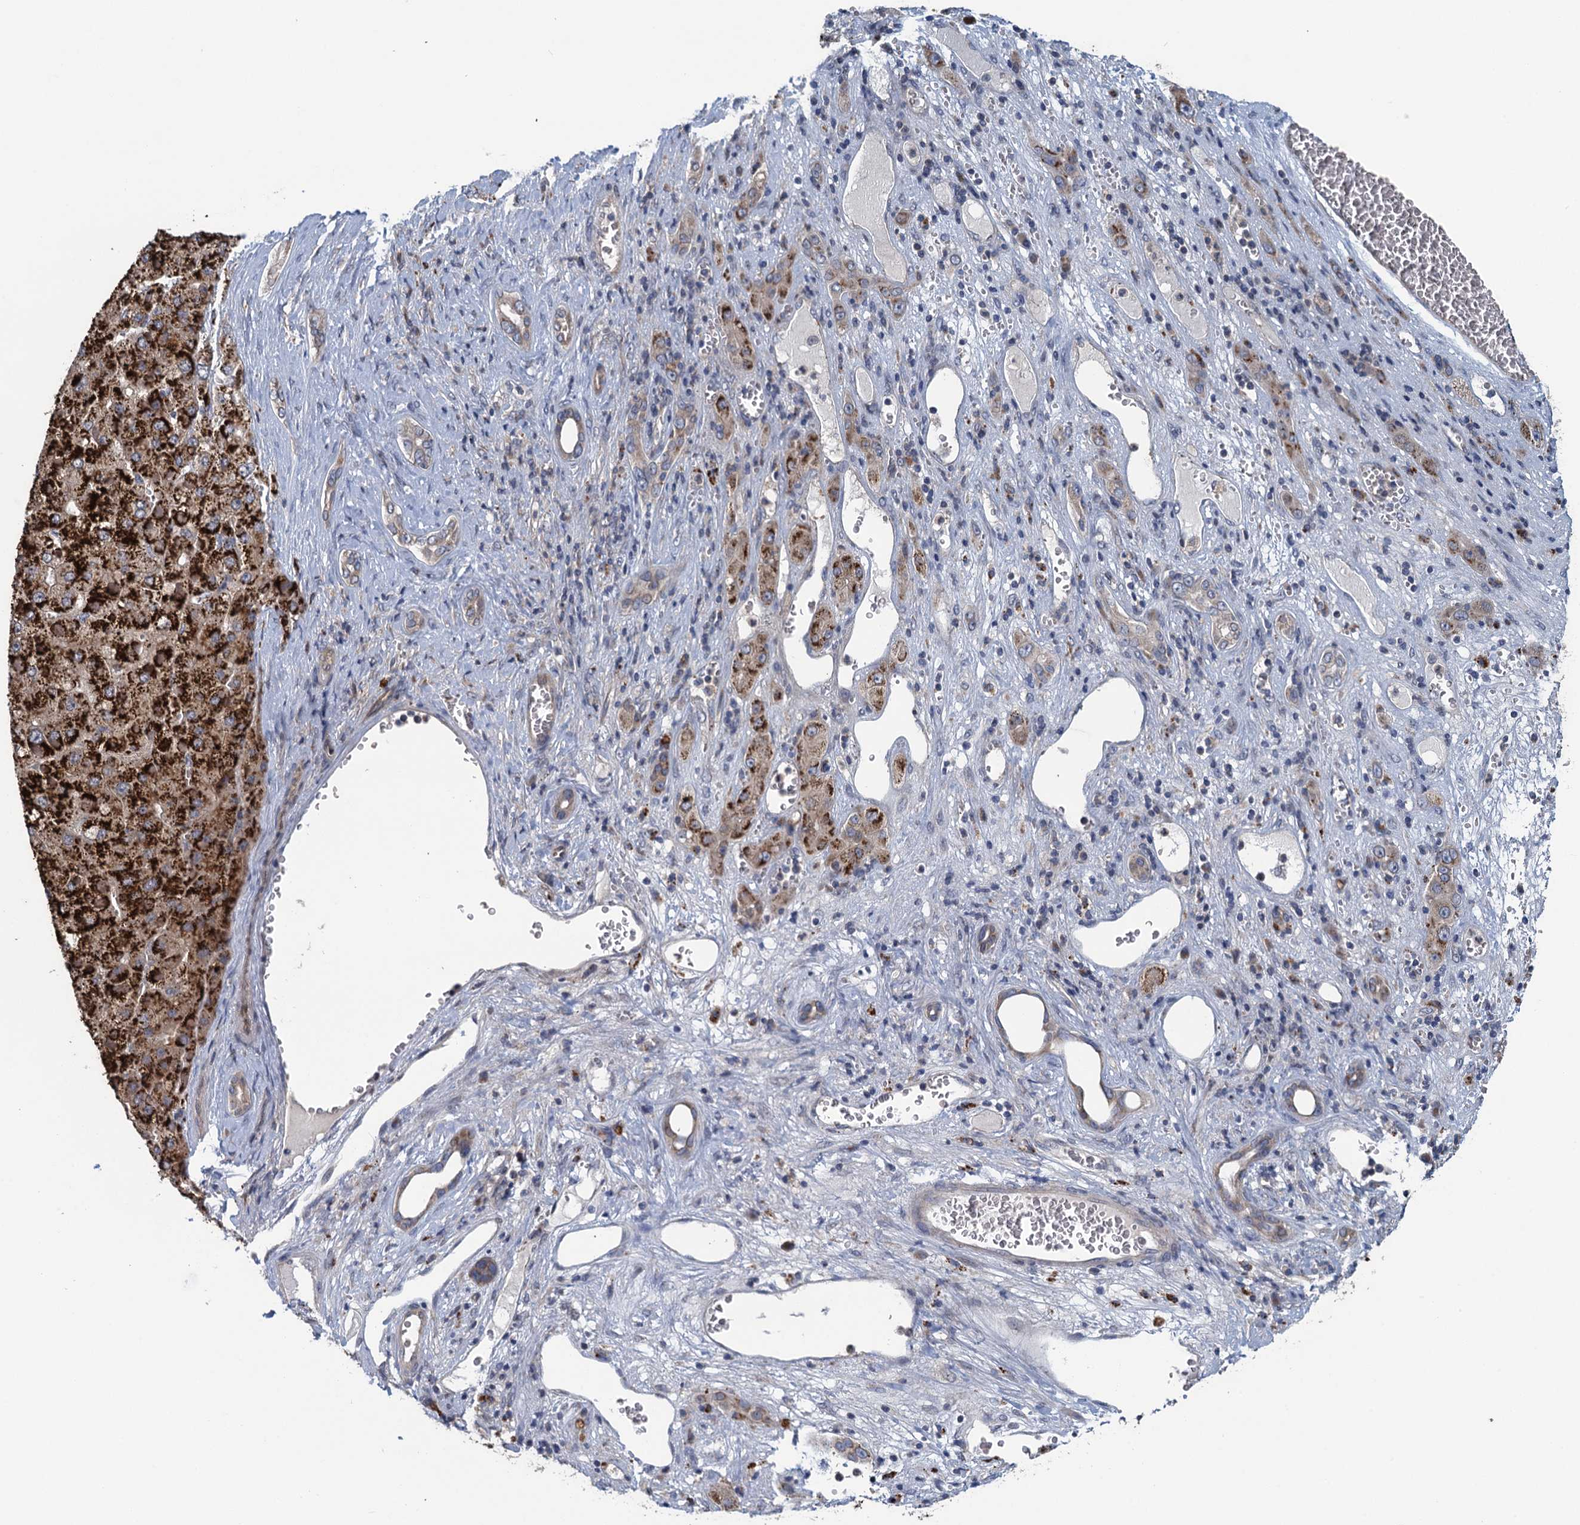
{"staining": {"intensity": "strong", "quantity": ">75%", "location": "cytoplasmic/membranous"}, "tissue": "liver cancer", "cell_type": "Tumor cells", "image_type": "cancer", "snomed": [{"axis": "morphology", "description": "Carcinoma, Hepatocellular, NOS"}, {"axis": "topography", "description": "Liver"}], "caption": "About >75% of tumor cells in hepatocellular carcinoma (liver) reveal strong cytoplasmic/membranous protein expression as visualized by brown immunohistochemical staining.", "gene": "KBTBD8", "patient": {"sex": "female", "age": 73}}